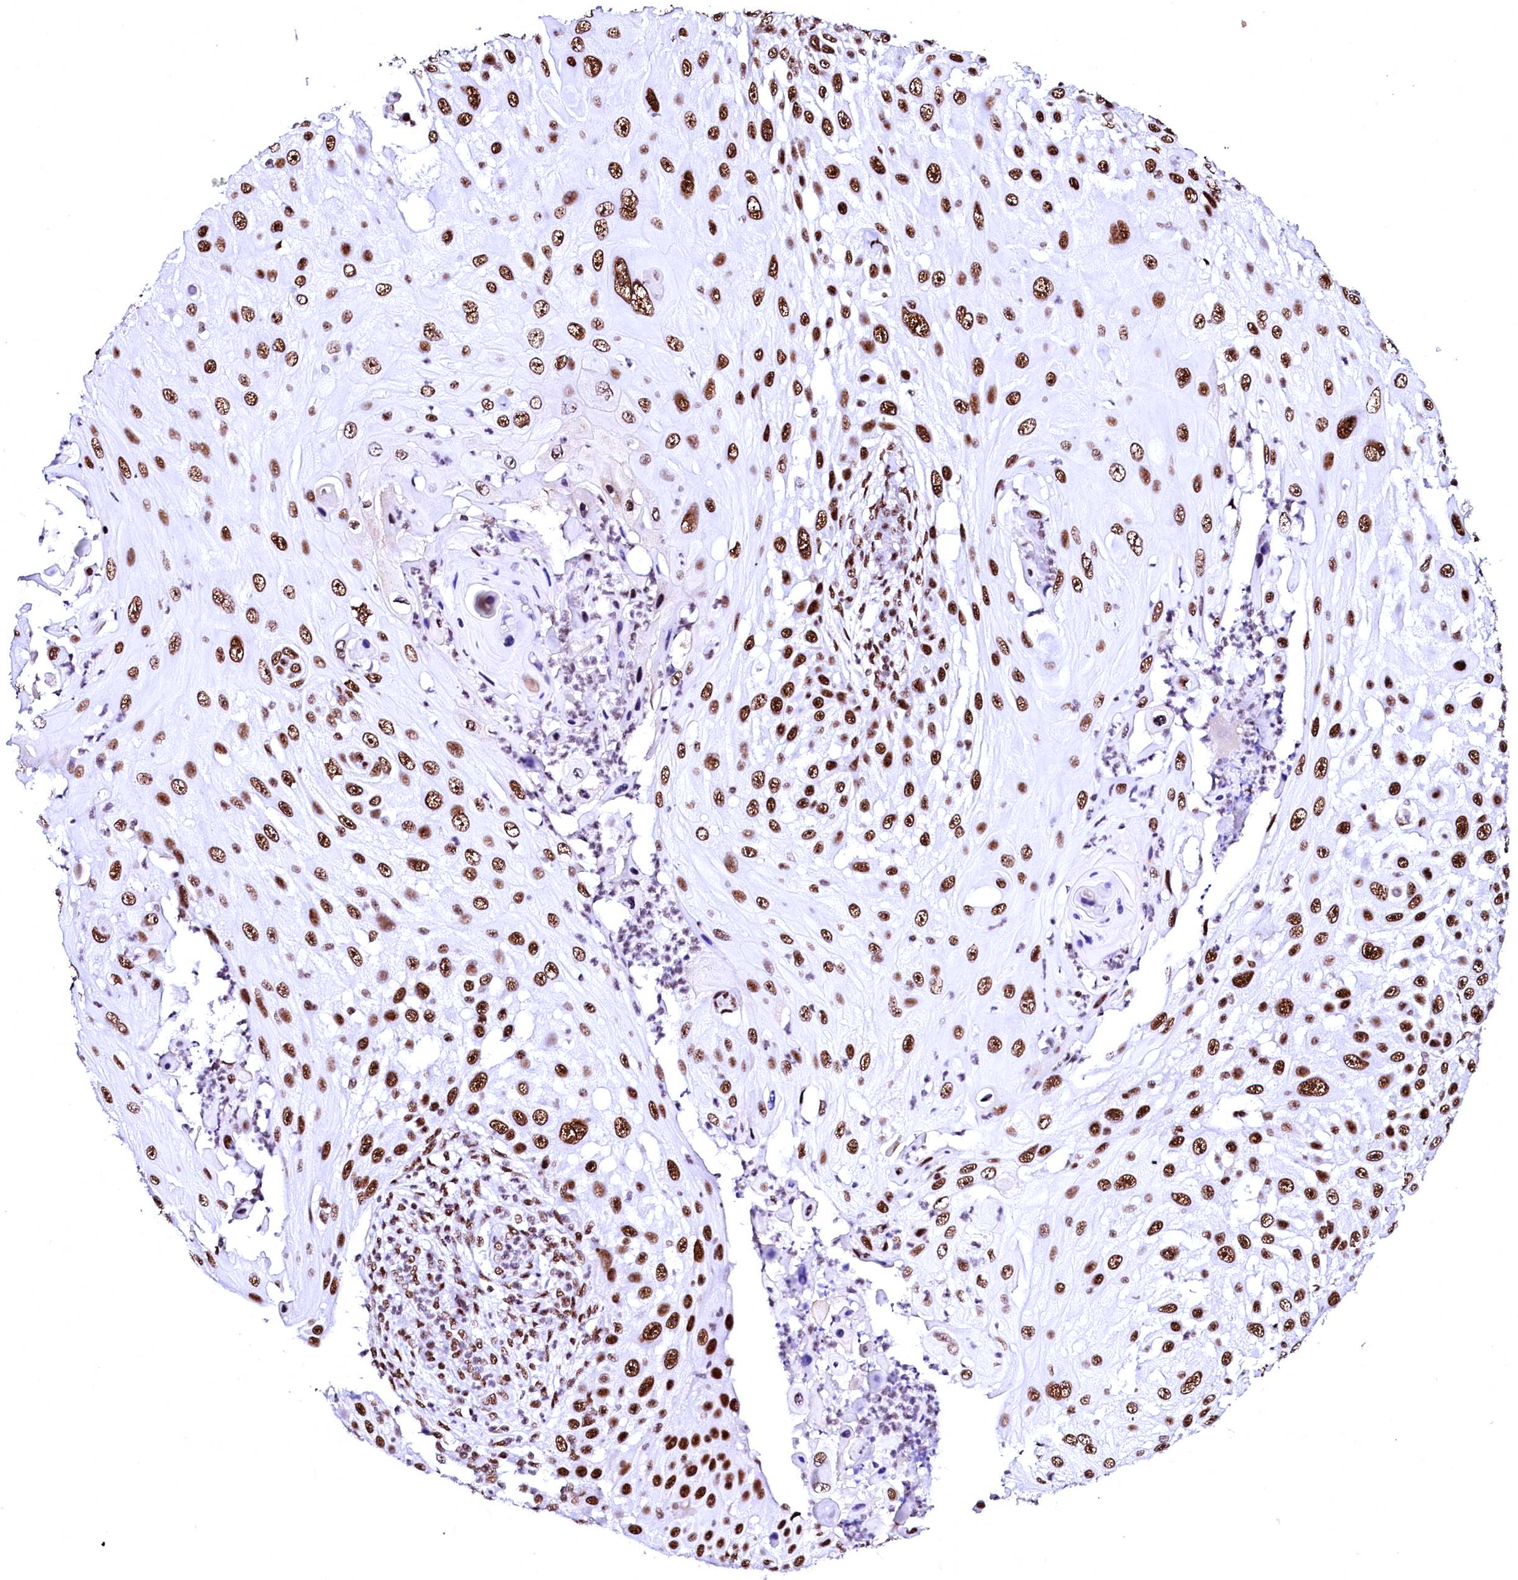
{"staining": {"intensity": "strong", "quantity": ">75%", "location": "nuclear"}, "tissue": "skin cancer", "cell_type": "Tumor cells", "image_type": "cancer", "snomed": [{"axis": "morphology", "description": "Squamous cell carcinoma, NOS"}, {"axis": "topography", "description": "Skin"}], "caption": "Protein expression analysis of skin squamous cell carcinoma exhibits strong nuclear expression in approximately >75% of tumor cells. The staining was performed using DAB, with brown indicating positive protein expression. Nuclei are stained blue with hematoxylin.", "gene": "CPSF6", "patient": {"sex": "female", "age": 44}}